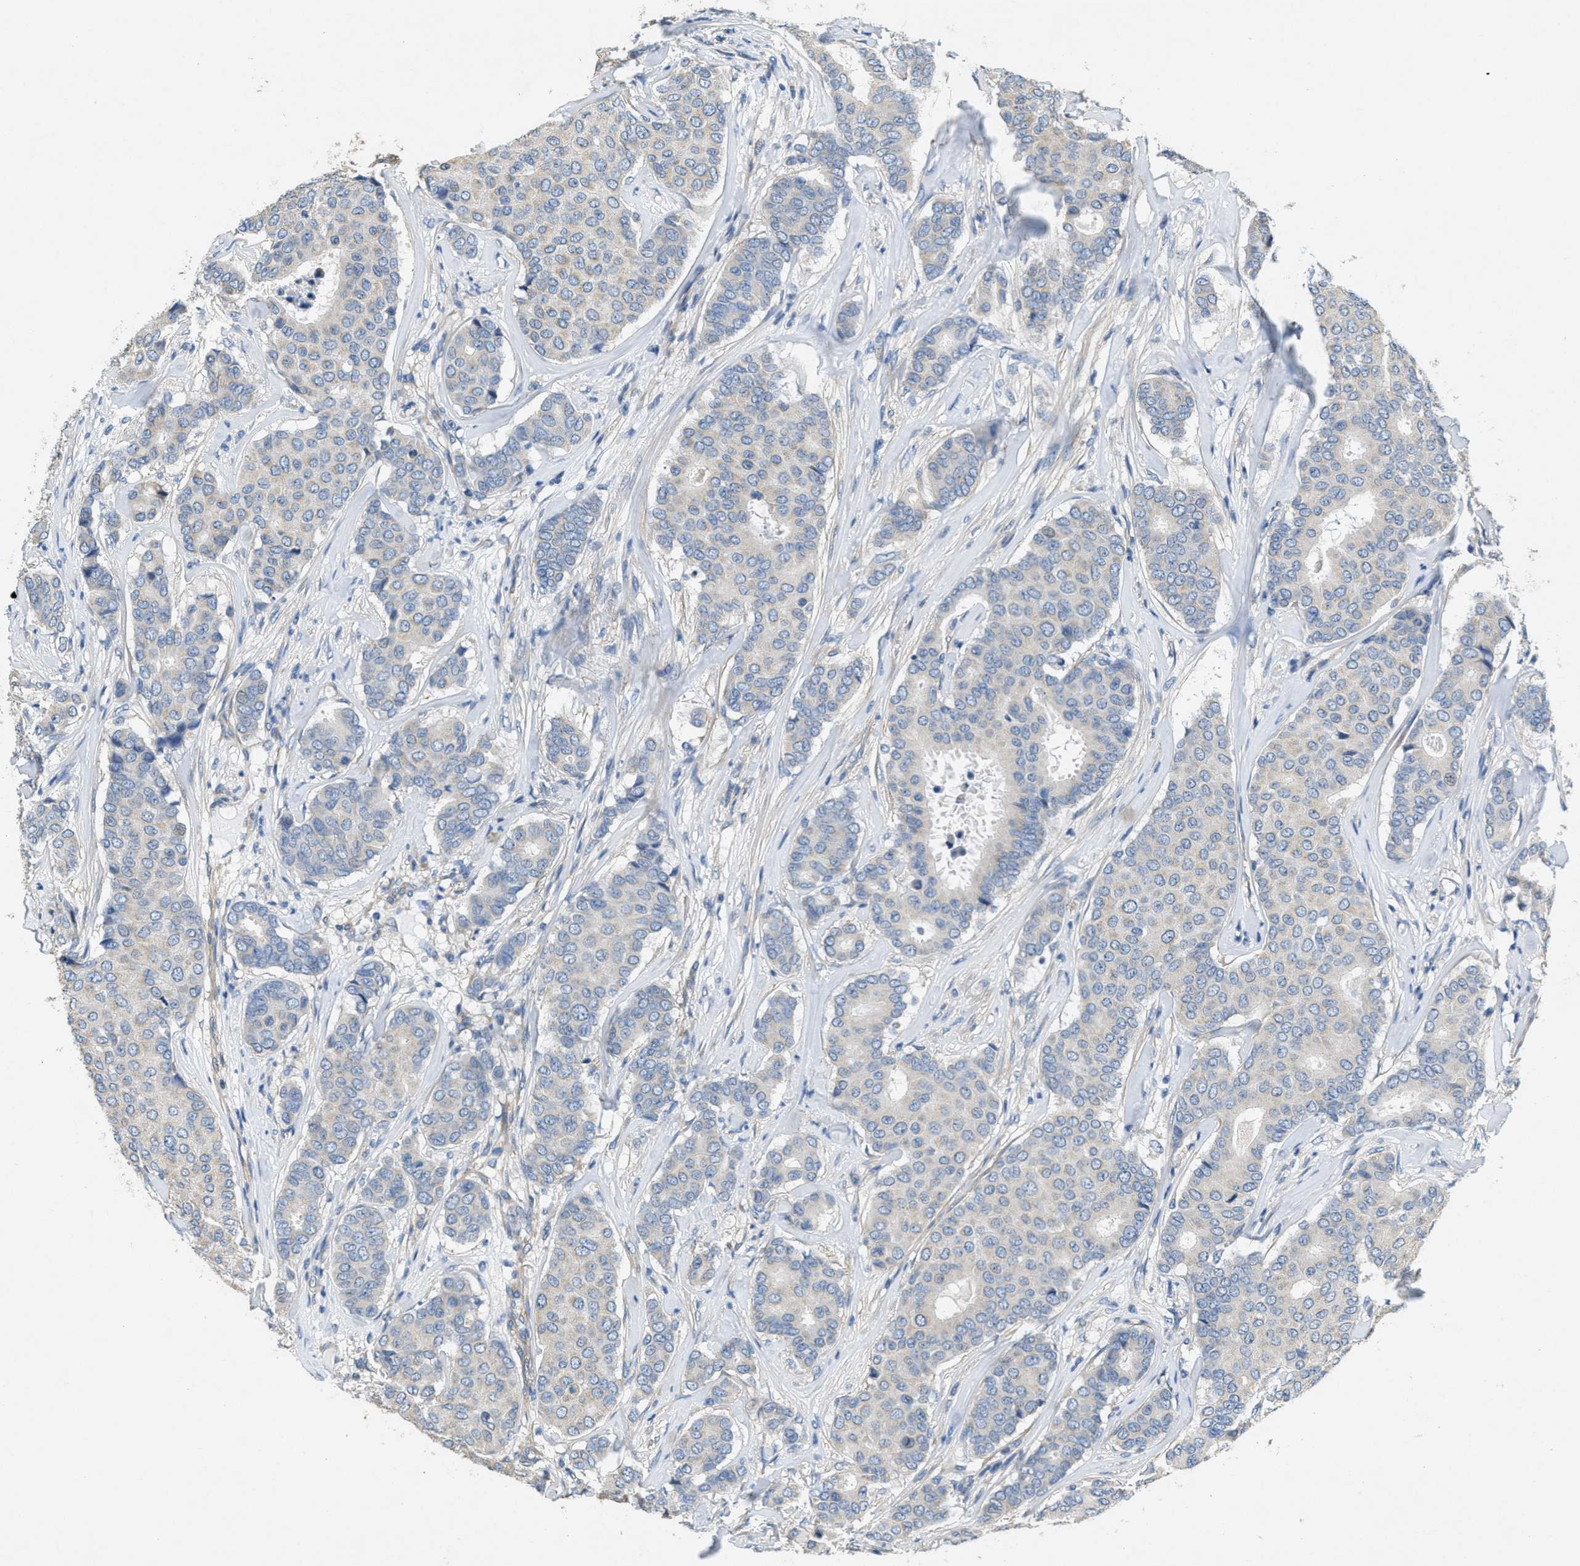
{"staining": {"intensity": "negative", "quantity": "none", "location": "none"}, "tissue": "breast cancer", "cell_type": "Tumor cells", "image_type": "cancer", "snomed": [{"axis": "morphology", "description": "Duct carcinoma"}, {"axis": "topography", "description": "Breast"}], "caption": "Tumor cells show no significant expression in breast cancer.", "gene": "TOMM70", "patient": {"sex": "female", "age": 75}}